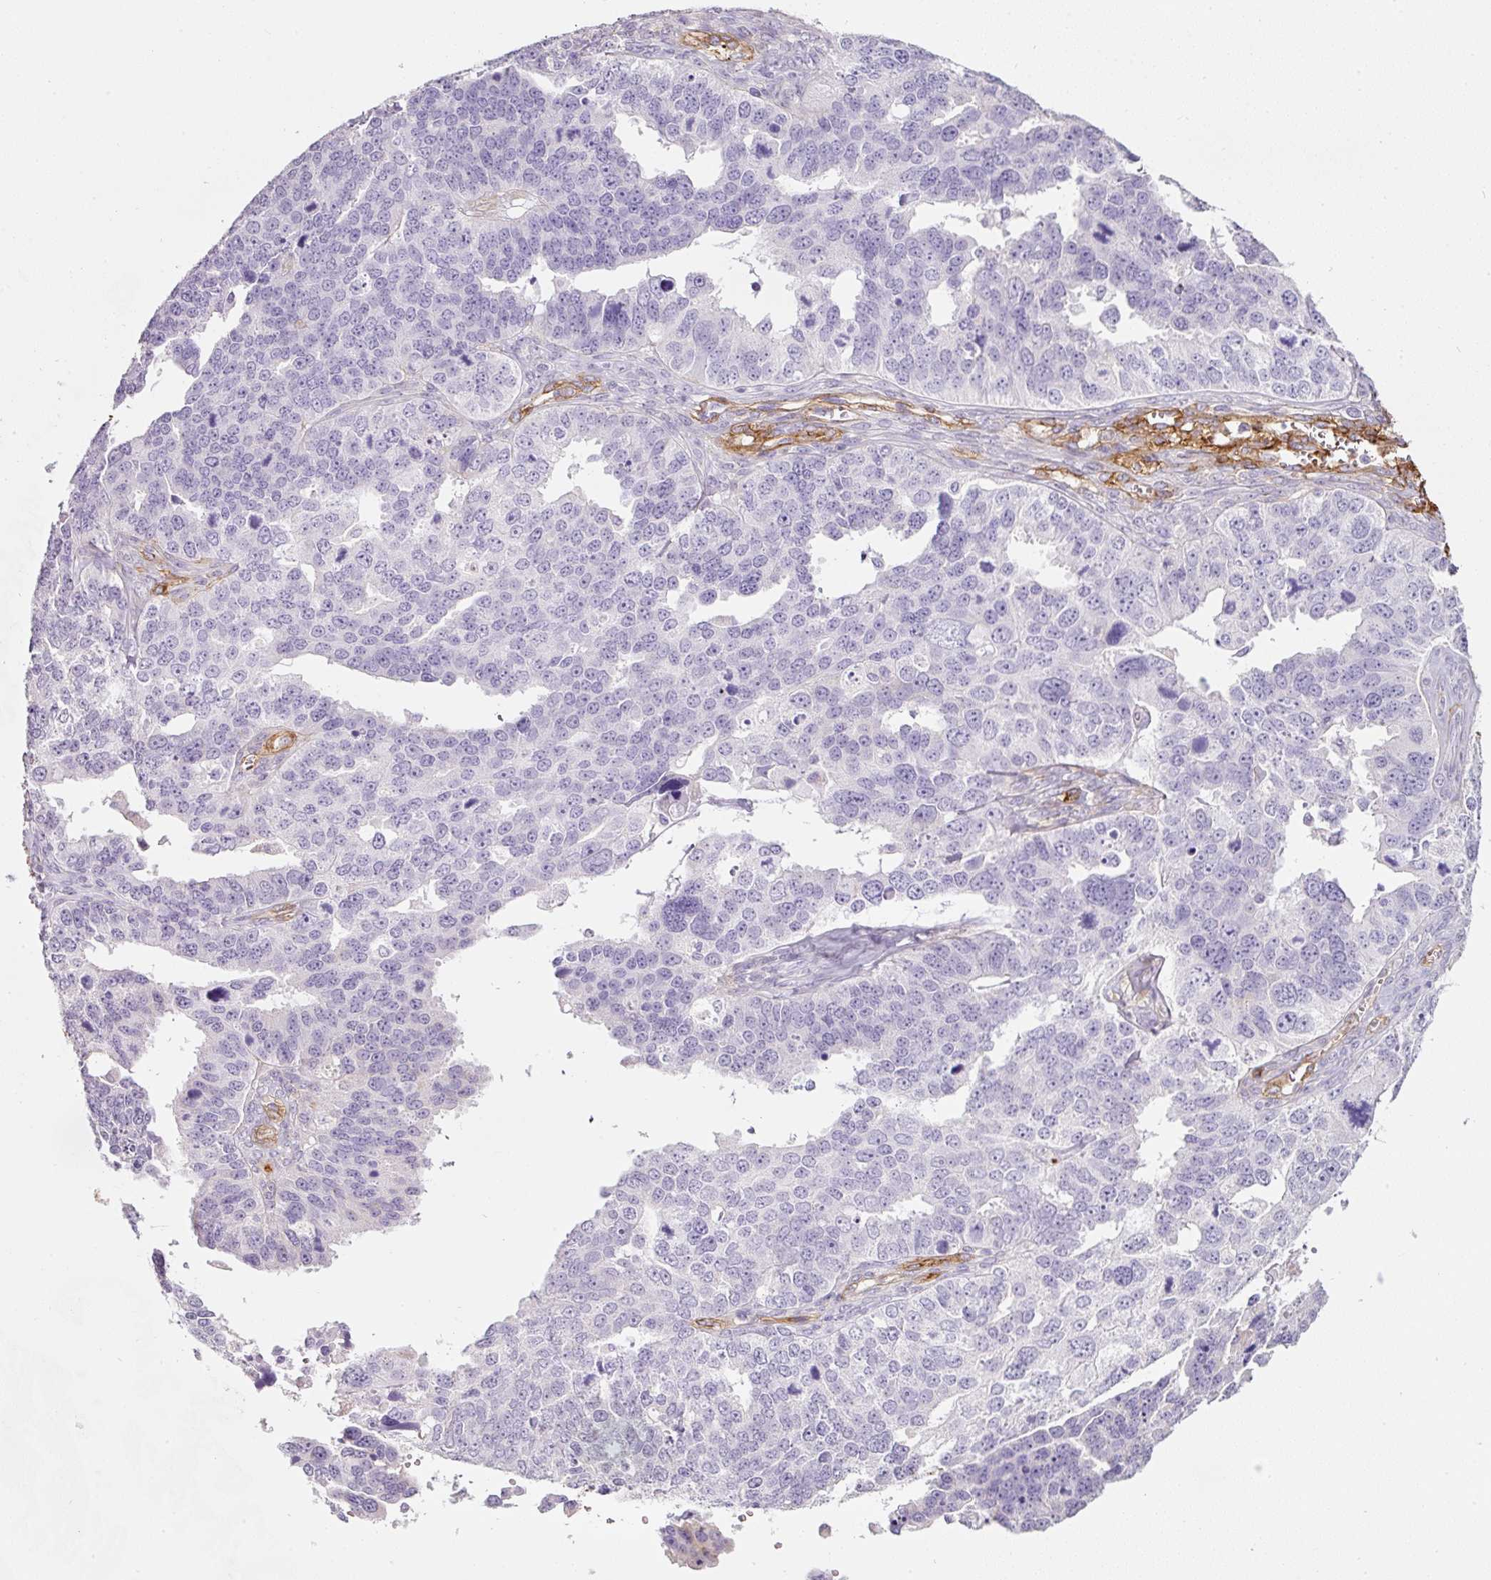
{"staining": {"intensity": "negative", "quantity": "none", "location": "none"}, "tissue": "ovarian cancer", "cell_type": "Tumor cells", "image_type": "cancer", "snomed": [{"axis": "morphology", "description": "Cystadenocarcinoma, serous, NOS"}, {"axis": "topography", "description": "Ovary"}], "caption": "A high-resolution image shows immunohistochemistry (IHC) staining of ovarian cancer, which exhibits no significant expression in tumor cells.", "gene": "LOXL4", "patient": {"sex": "female", "age": 76}}